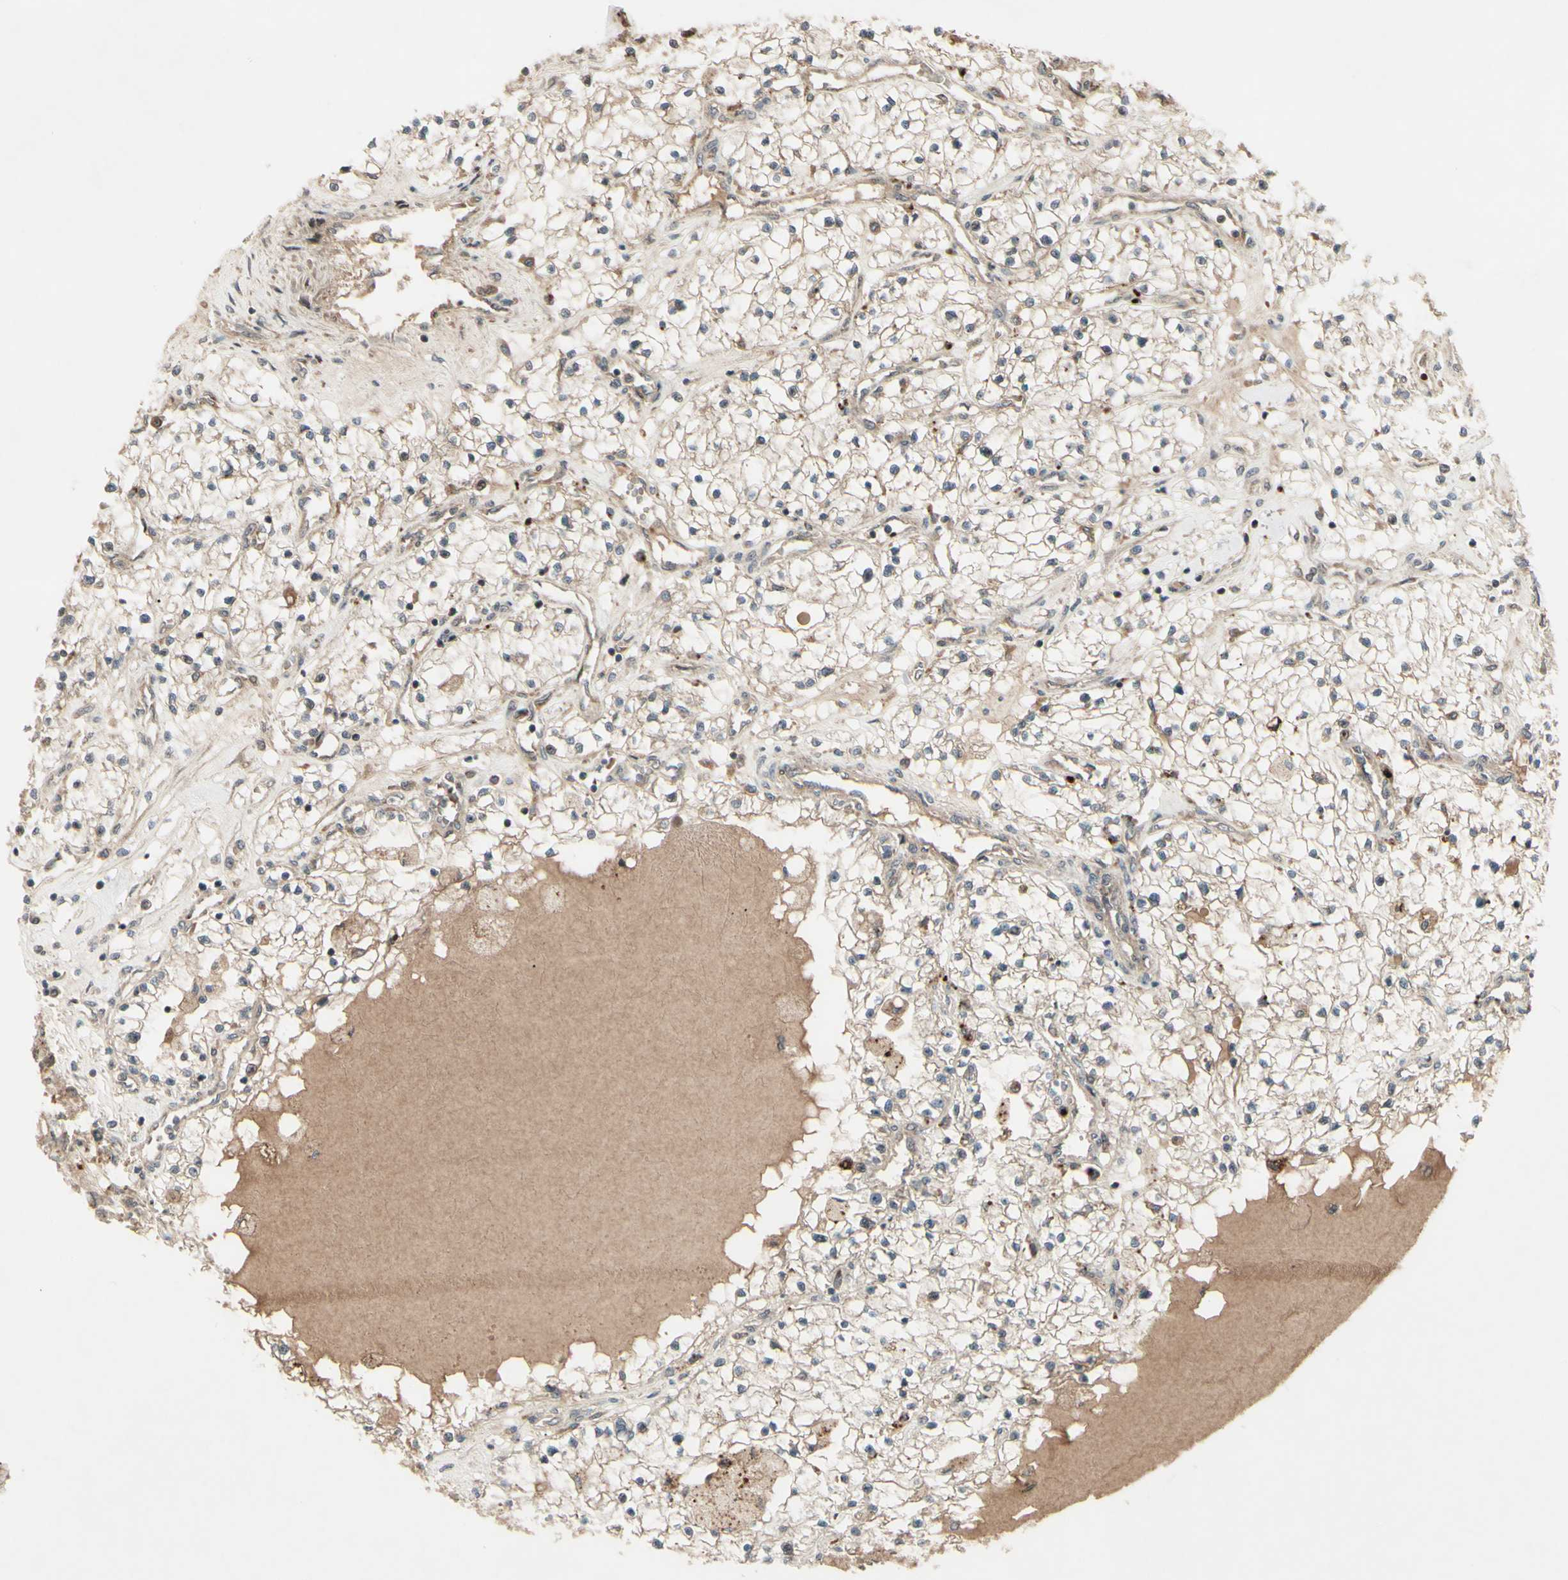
{"staining": {"intensity": "weak", "quantity": ">75%", "location": "cytoplasmic/membranous"}, "tissue": "renal cancer", "cell_type": "Tumor cells", "image_type": "cancer", "snomed": [{"axis": "morphology", "description": "Adenocarcinoma, NOS"}, {"axis": "topography", "description": "Kidney"}], "caption": "Immunohistochemistry (DAB (3,3'-diaminobenzidine)) staining of human adenocarcinoma (renal) shows weak cytoplasmic/membranous protein positivity in about >75% of tumor cells.", "gene": "MLF2", "patient": {"sex": "male", "age": 68}}